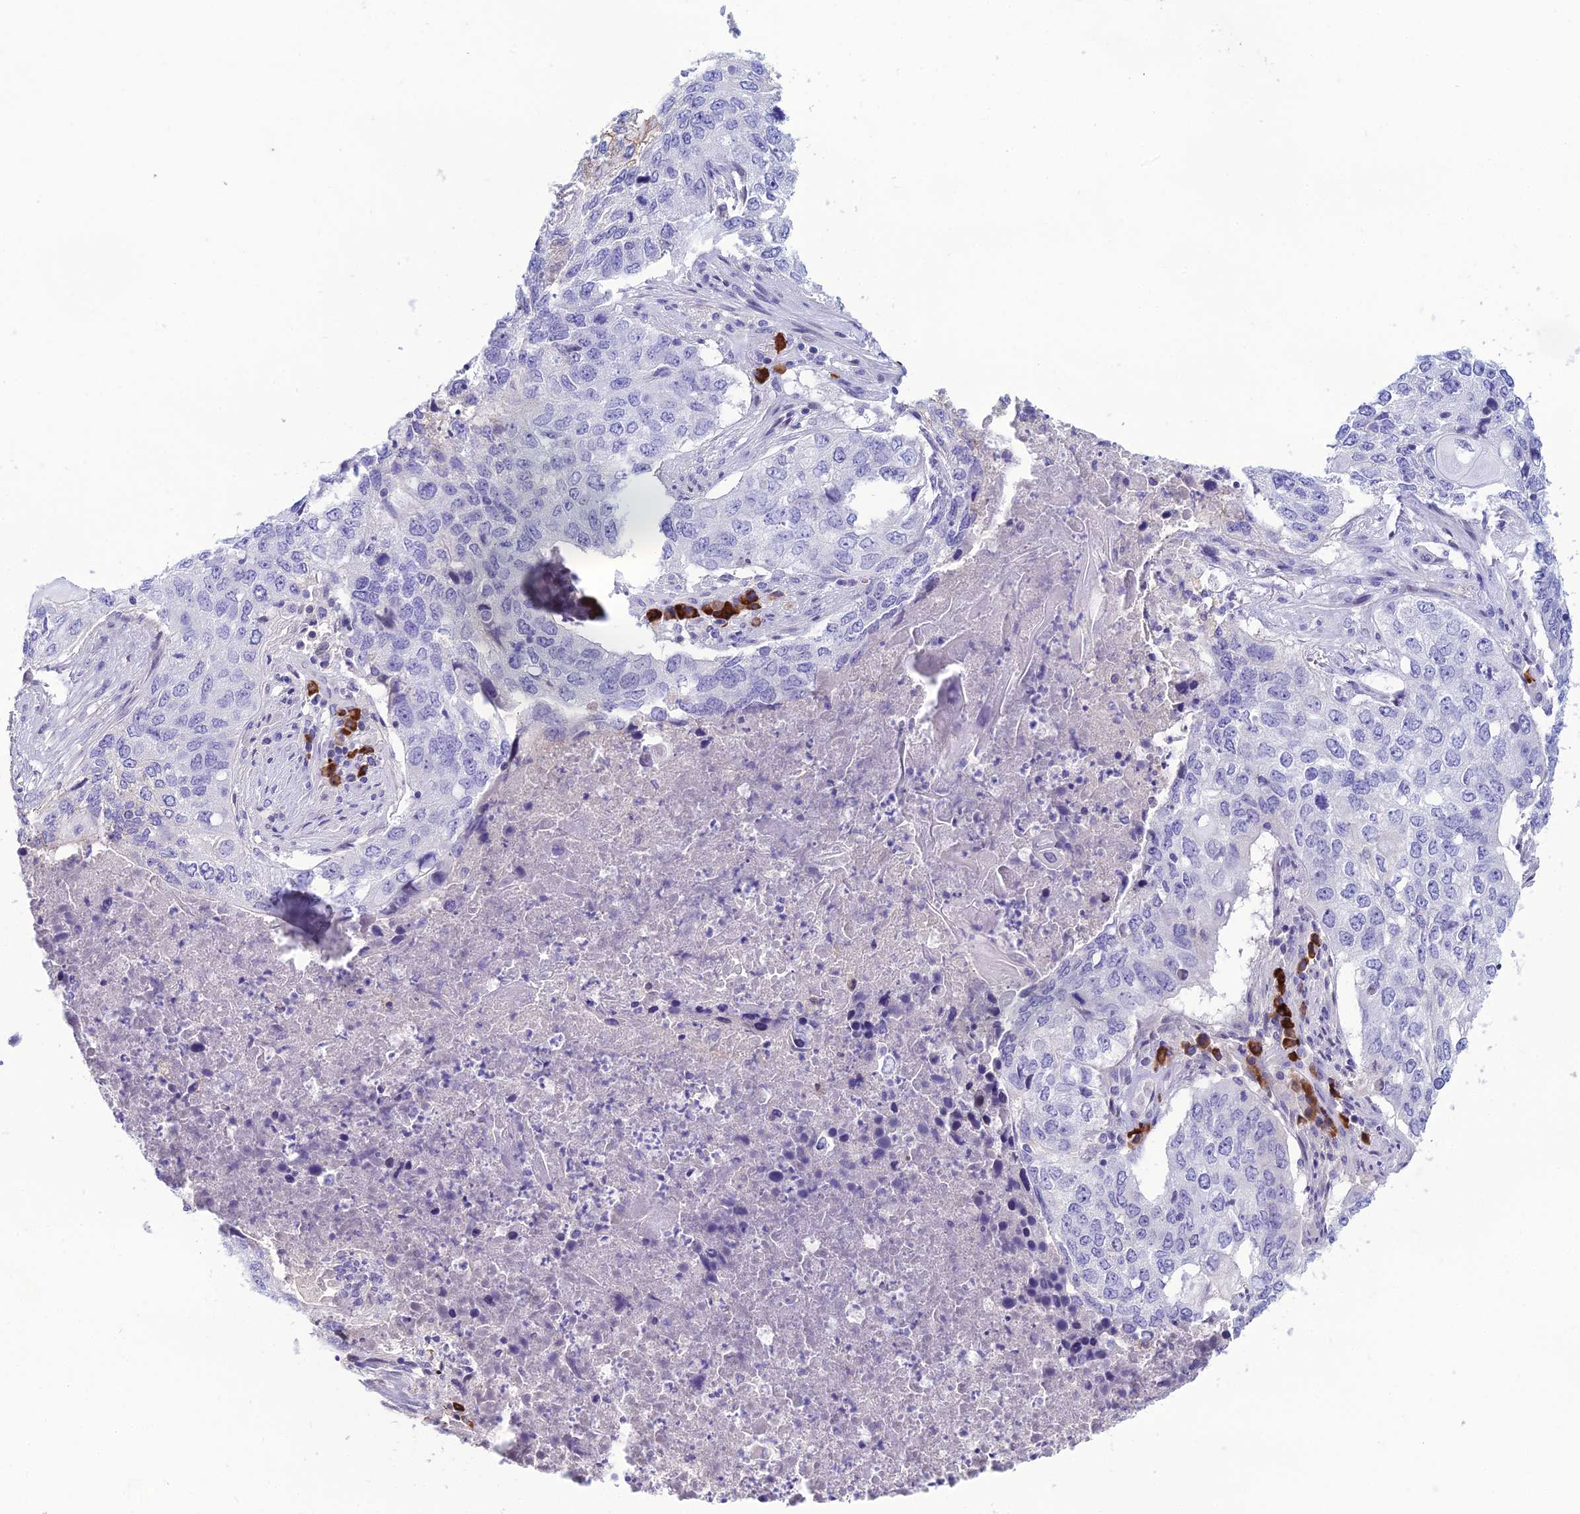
{"staining": {"intensity": "negative", "quantity": "none", "location": "none"}, "tissue": "lung cancer", "cell_type": "Tumor cells", "image_type": "cancer", "snomed": [{"axis": "morphology", "description": "Squamous cell carcinoma, NOS"}, {"axis": "topography", "description": "Lung"}], "caption": "IHC of human lung cancer displays no expression in tumor cells.", "gene": "CRB2", "patient": {"sex": "female", "age": 63}}